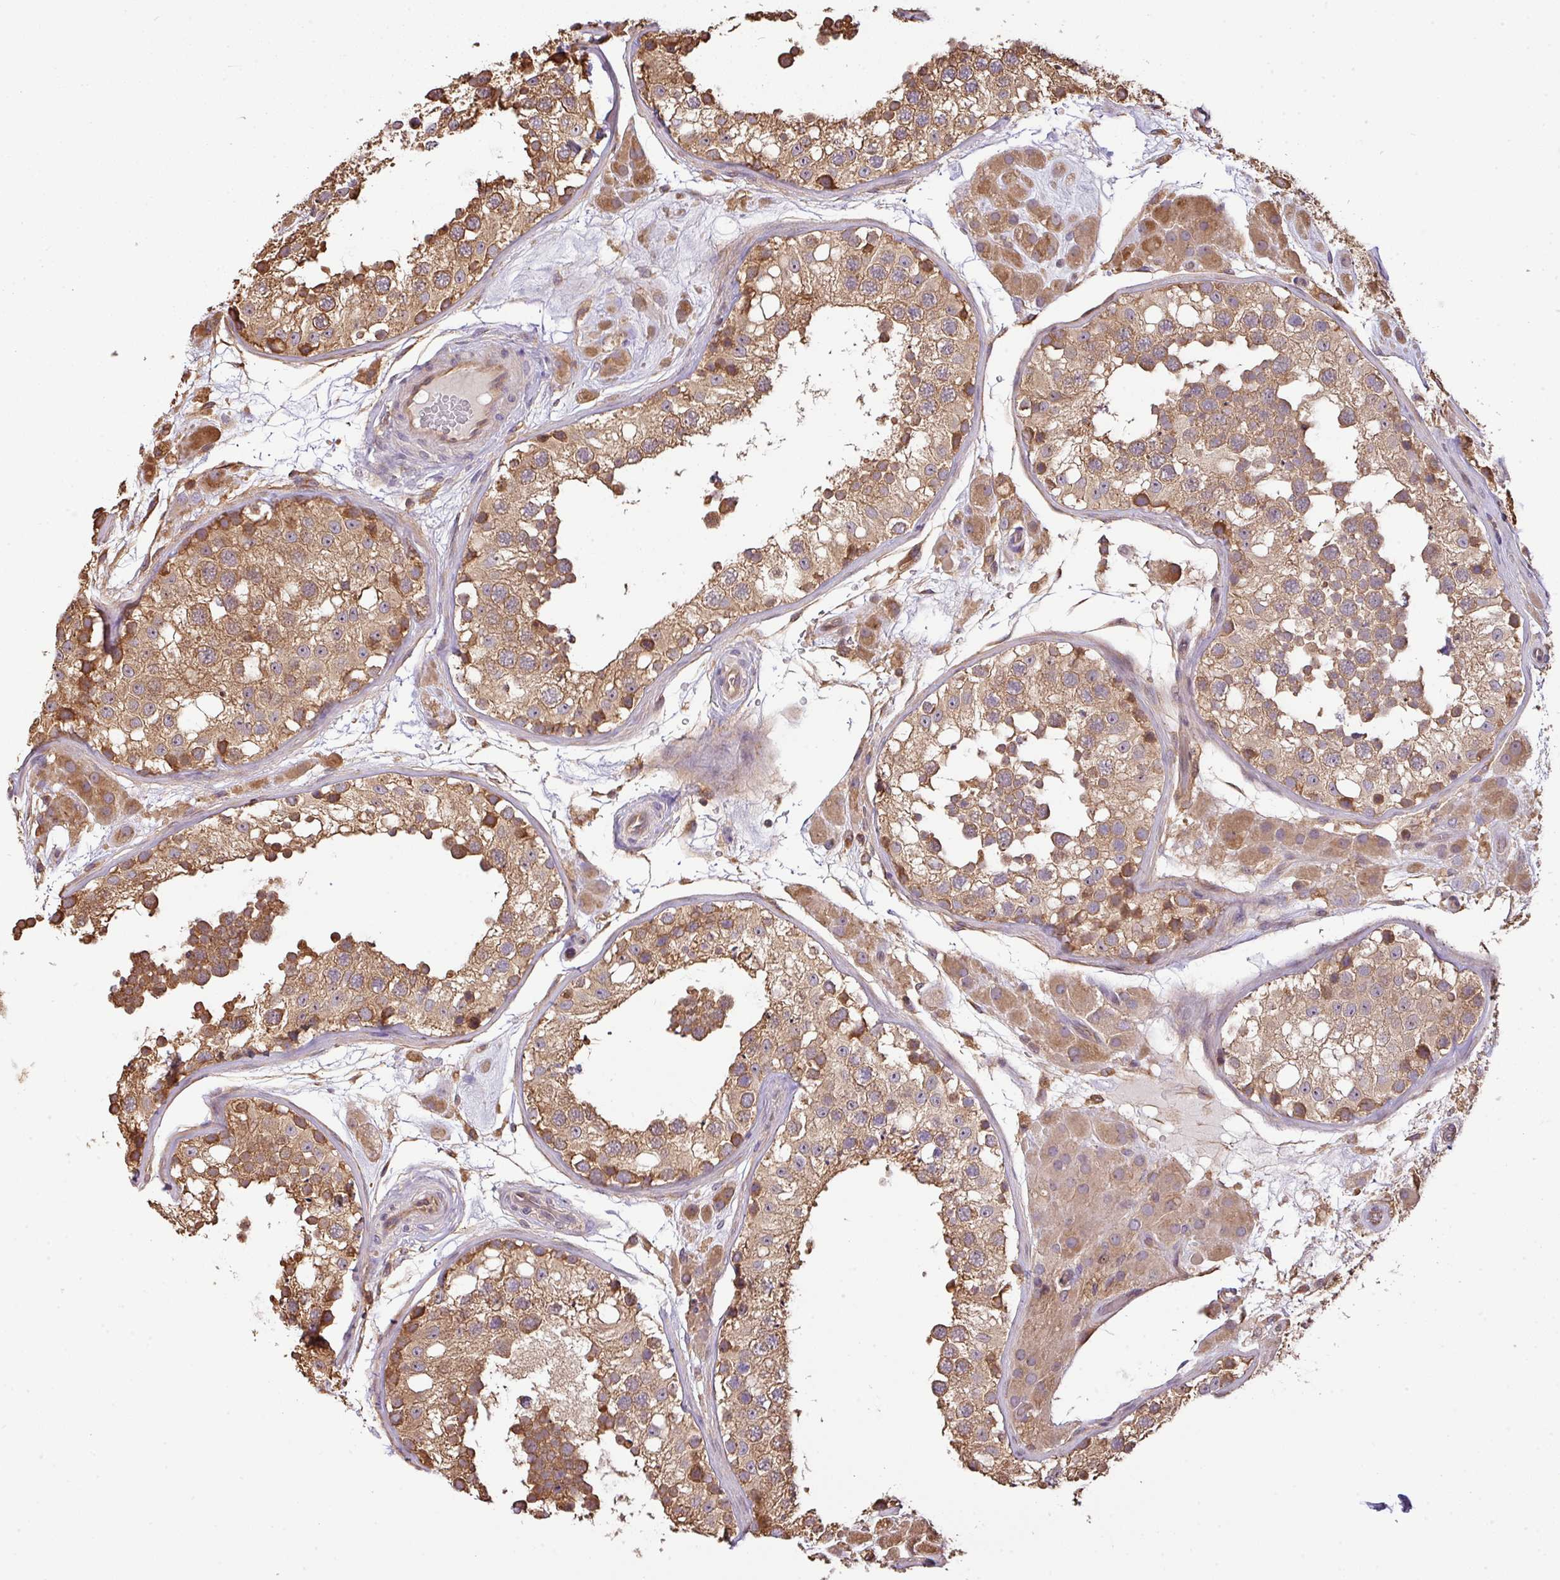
{"staining": {"intensity": "moderate", "quantity": ">75%", "location": "cytoplasmic/membranous"}, "tissue": "testis", "cell_type": "Cells in seminiferous ducts", "image_type": "normal", "snomed": [{"axis": "morphology", "description": "Normal tissue, NOS"}, {"axis": "topography", "description": "Testis"}], "caption": "An image of testis stained for a protein exhibits moderate cytoplasmic/membranous brown staining in cells in seminiferous ducts. The protein of interest is stained brown, and the nuclei are stained in blue (DAB (3,3'-diaminobenzidine) IHC with brightfield microscopy, high magnification).", "gene": "VENTX", "patient": {"sex": "male", "age": 26}}